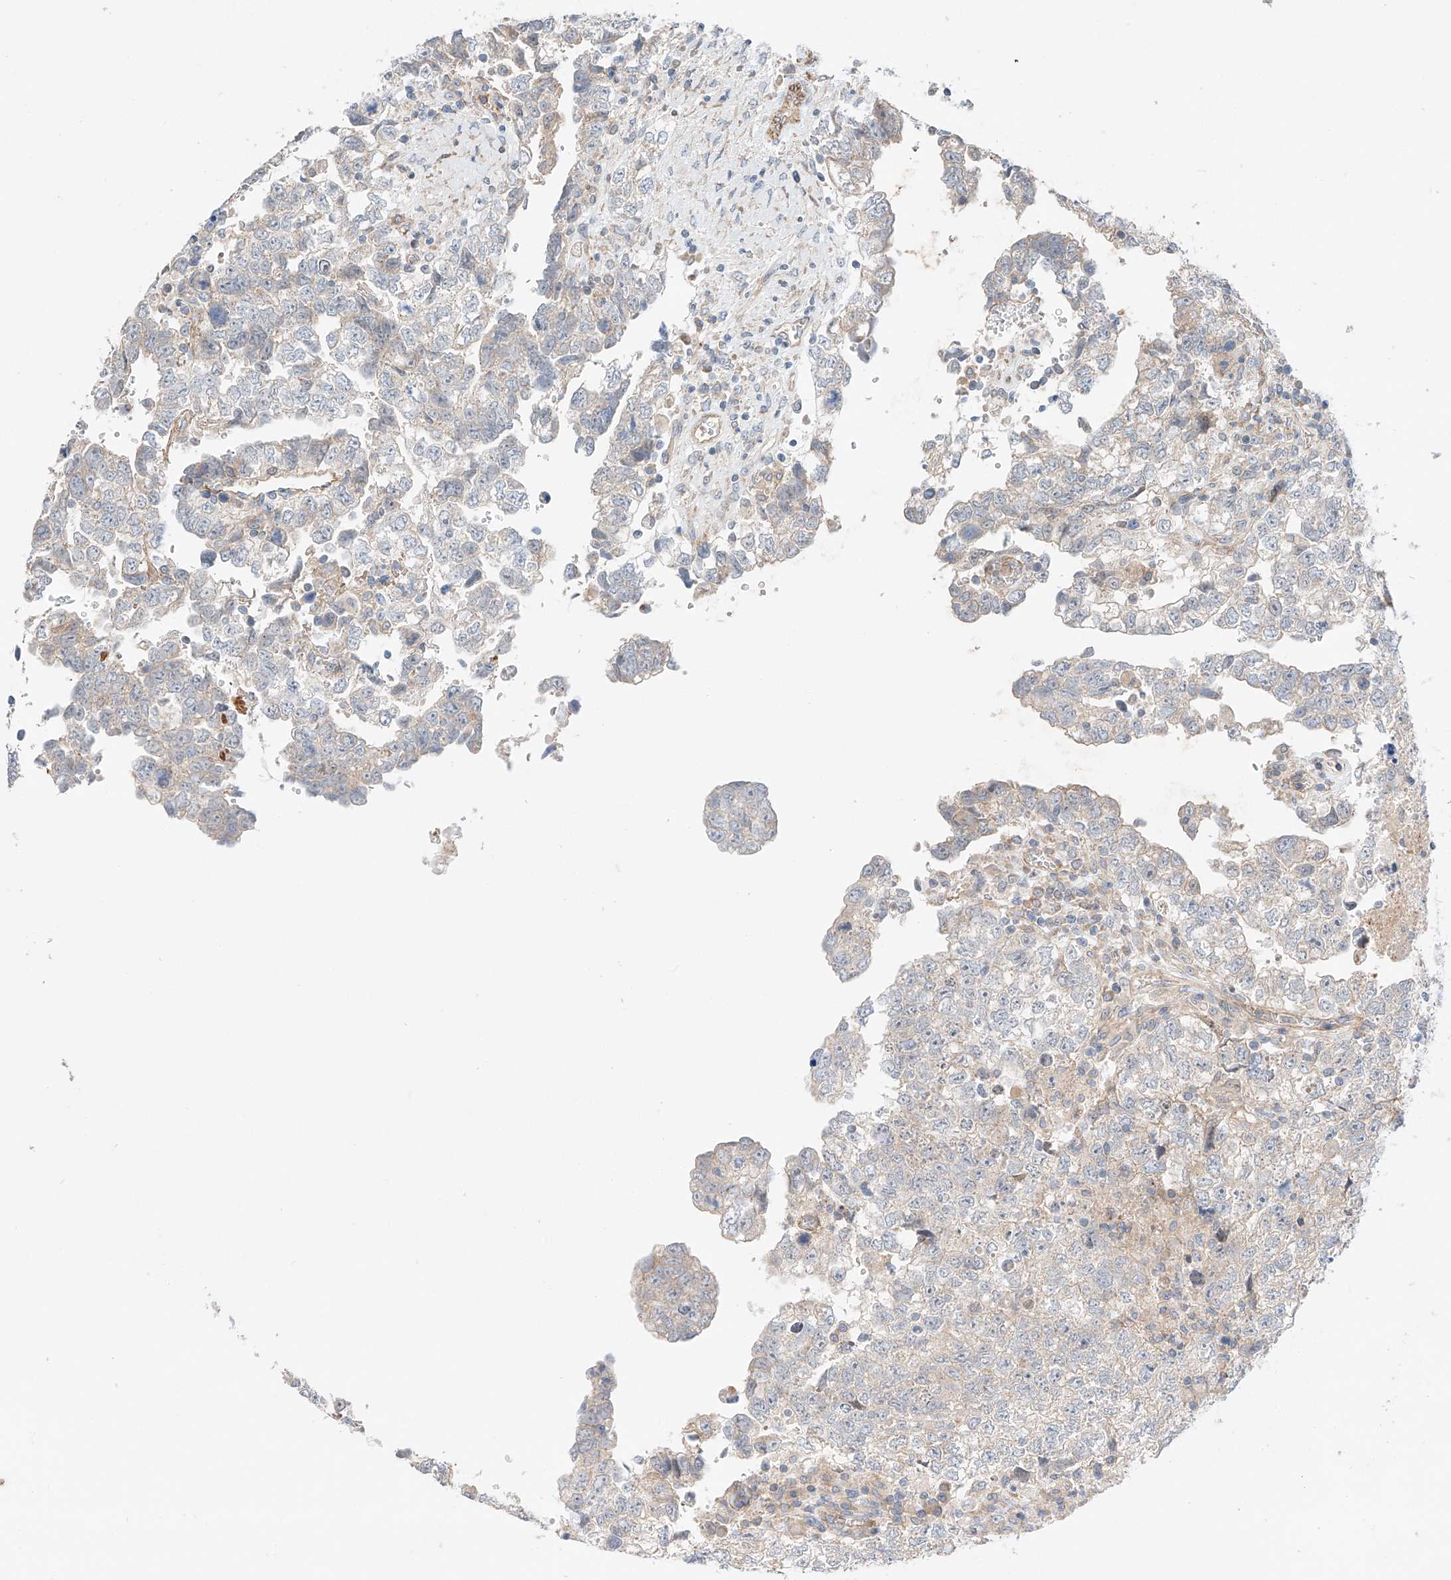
{"staining": {"intensity": "negative", "quantity": "none", "location": "none"}, "tissue": "testis cancer", "cell_type": "Tumor cells", "image_type": "cancer", "snomed": [{"axis": "morphology", "description": "Carcinoma, Embryonal, NOS"}, {"axis": "topography", "description": "Testis"}], "caption": "Immunohistochemical staining of testis cancer exhibits no significant expression in tumor cells. (DAB (3,3'-diaminobenzidine) IHC visualized using brightfield microscopy, high magnification).", "gene": "MINDY4", "patient": {"sex": "male", "age": 37}}